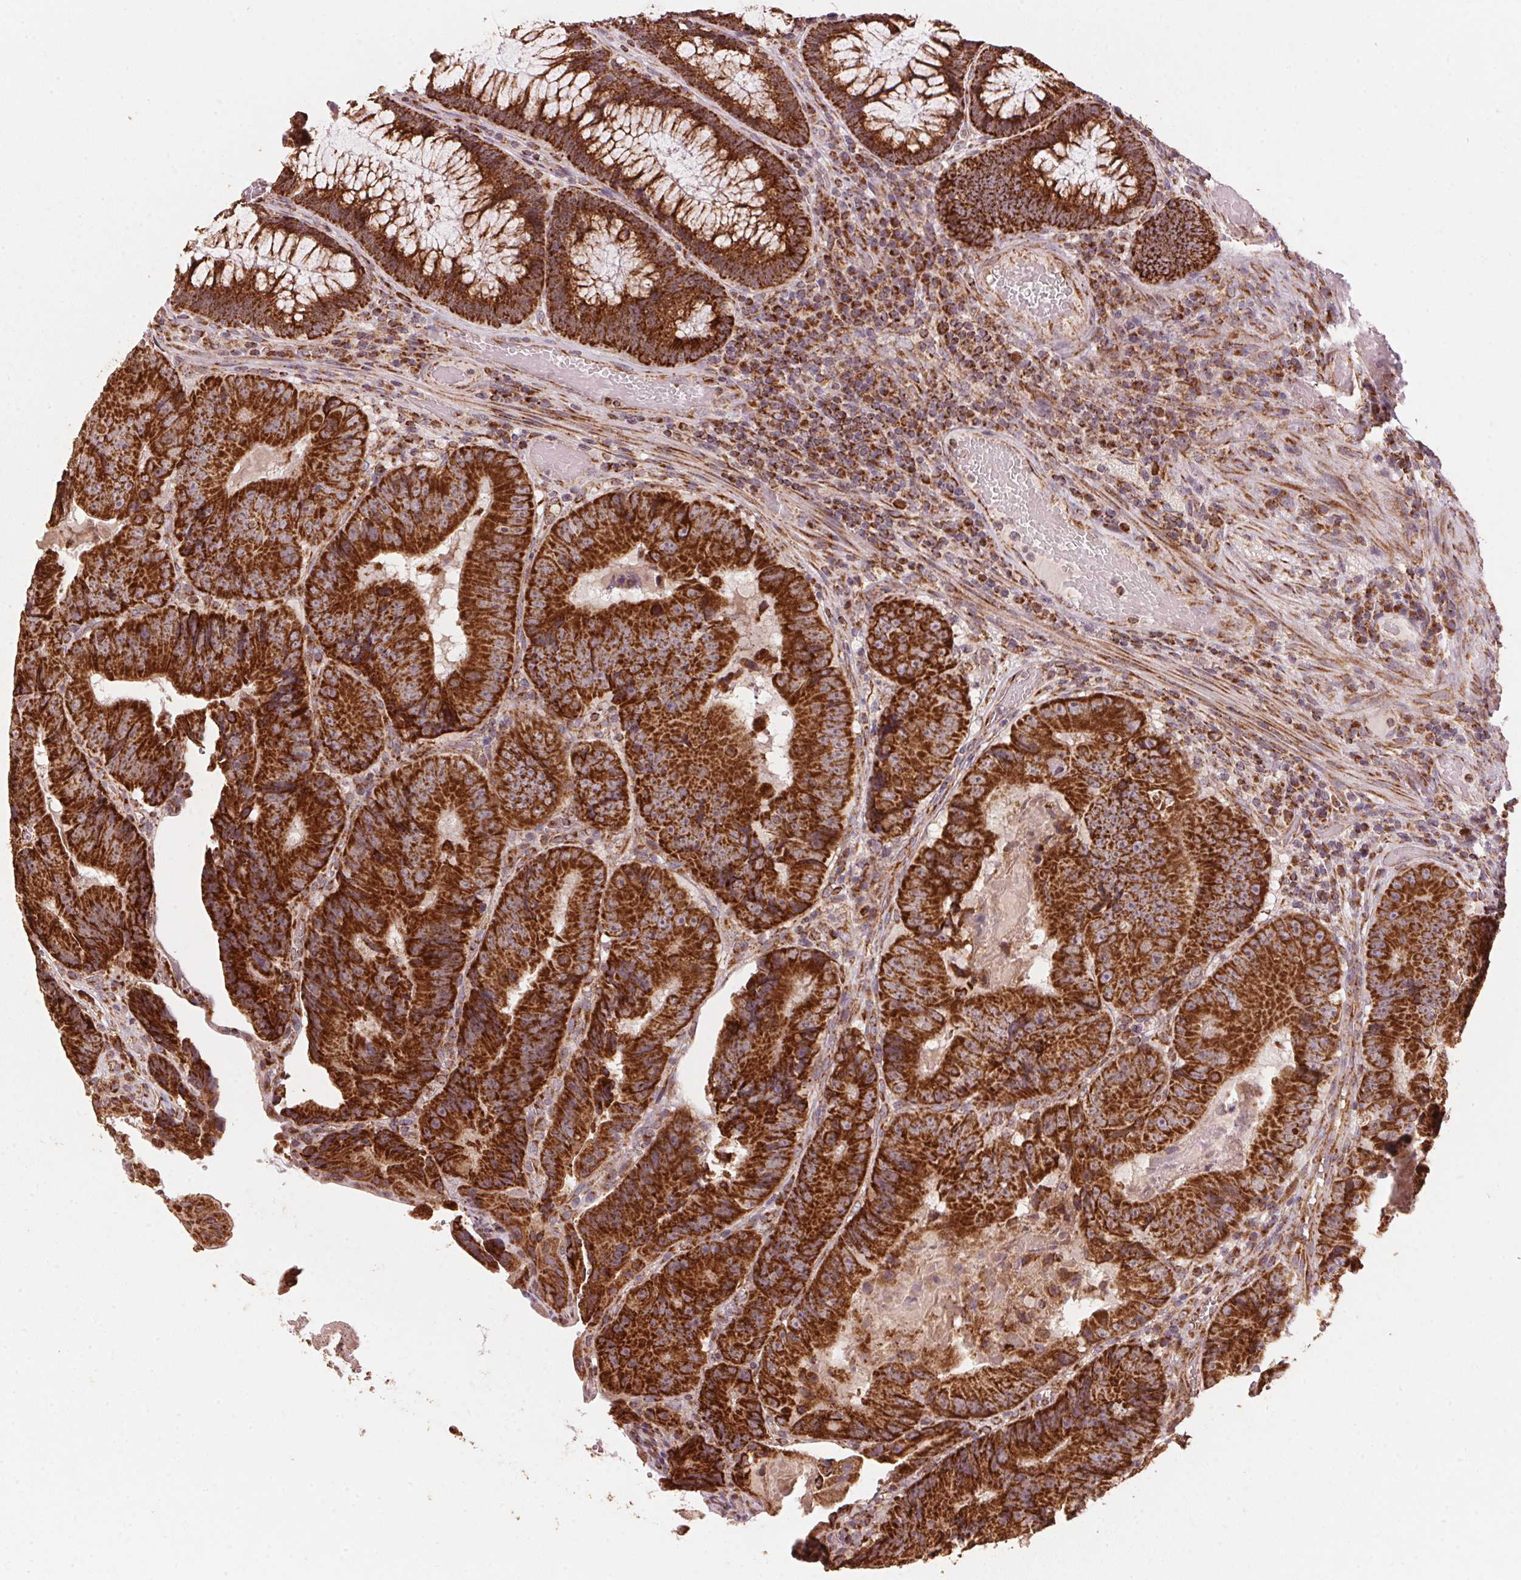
{"staining": {"intensity": "strong", "quantity": ">75%", "location": "cytoplasmic/membranous"}, "tissue": "colorectal cancer", "cell_type": "Tumor cells", "image_type": "cancer", "snomed": [{"axis": "morphology", "description": "Adenocarcinoma, NOS"}, {"axis": "topography", "description": "Colon"}], "caption": "Immunohistochemistry (IHC) (DAB) staining of human colorectal cancer (adenocarcinoma) shows strong cytoplasmic/membranous protein staining in about >75% of tumor cells.", "gene": "TOMM70", "patient": {"sex": "female", "age": 86}}